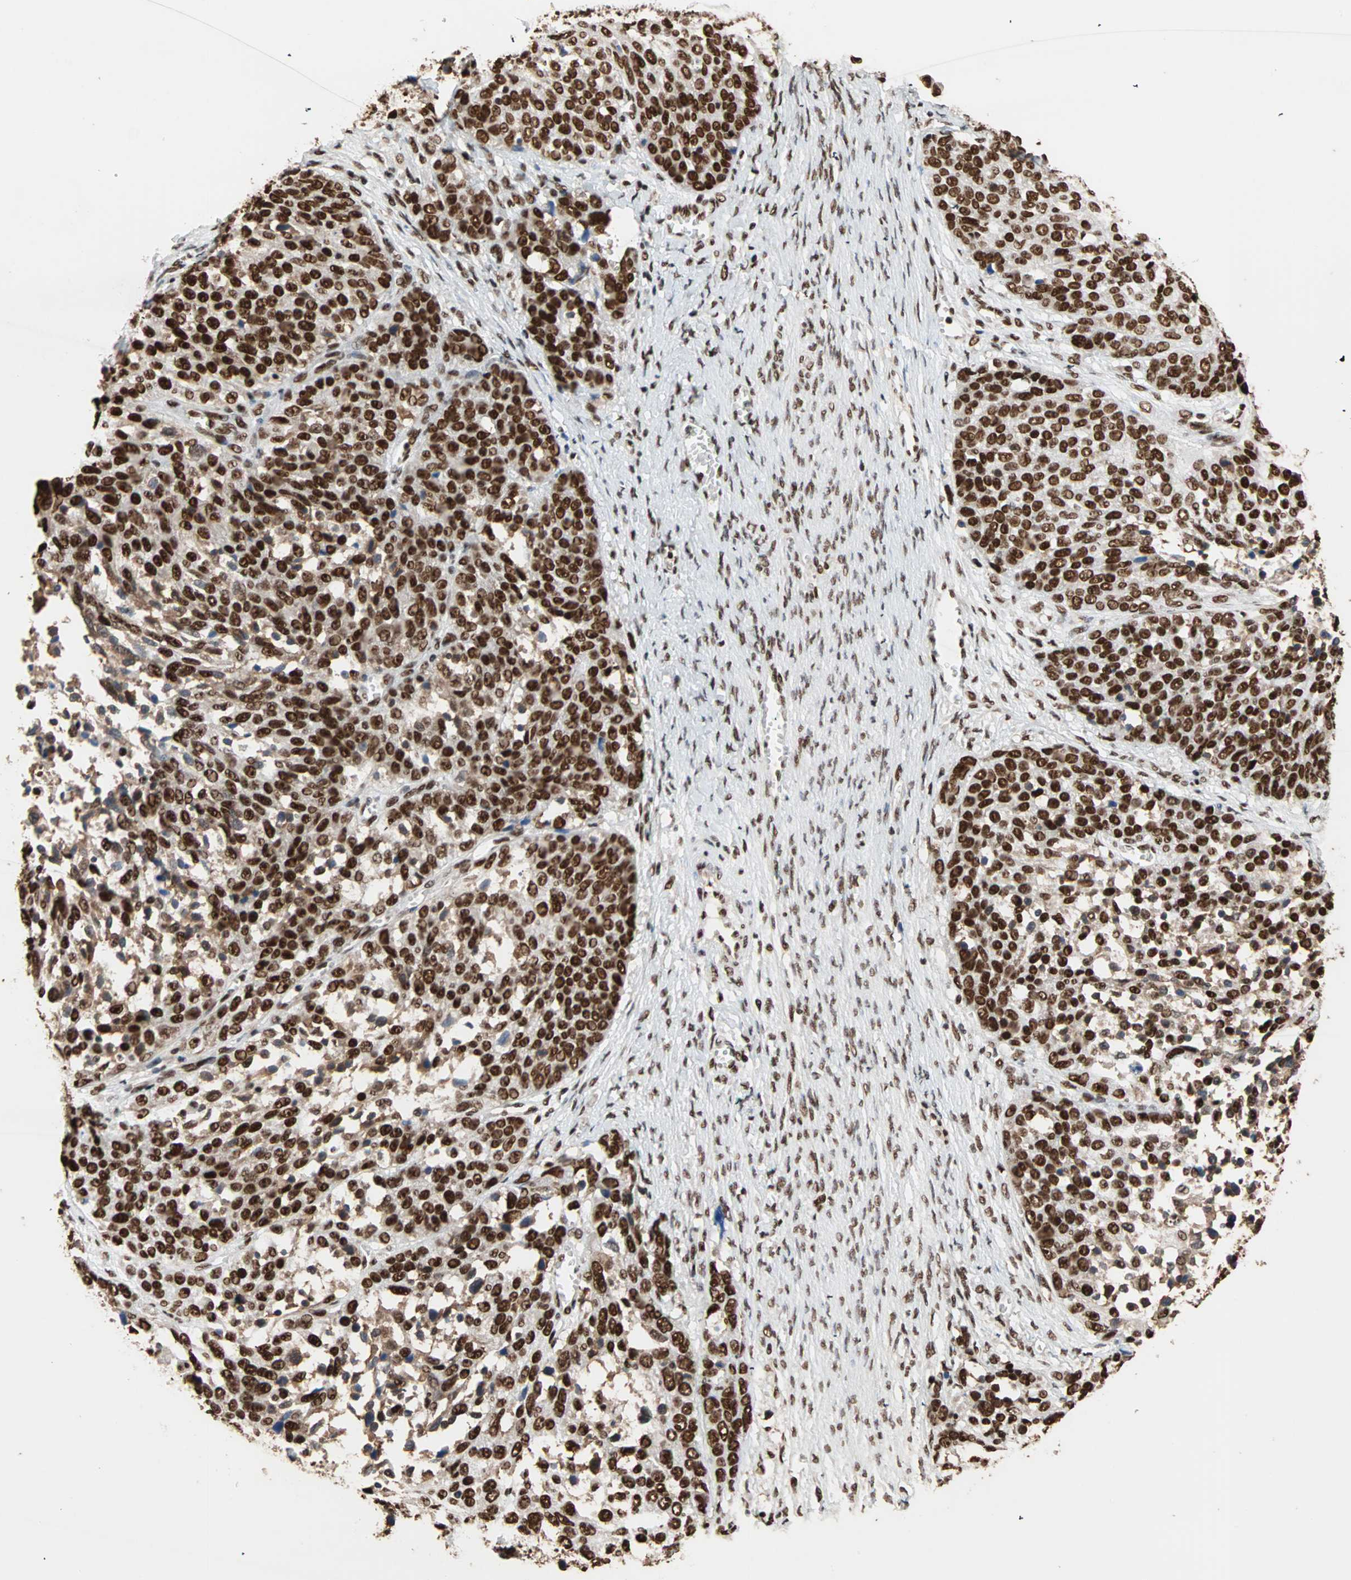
{"staining": {"intensity": "strong", "quantity": ">75%", "location": "nuclear"}, "tissue": "ovarian cancer", "cell_type": "Tumor cells", "image_type": "cancer", "snomed": [{"axis": "morphology", "description": "Cystadenocarcinoma, serous, NOS"}, {"axis": "topography", "description": "Ovary"}], "caption": "Human serous cystadenocarcinoma (ovarian) stained with a brown dye shows strong nuclear positive positivity in approximately >75% of tumor cells.", "gene": "ILF2", "patient": {"sex": "female", "age": 44}}